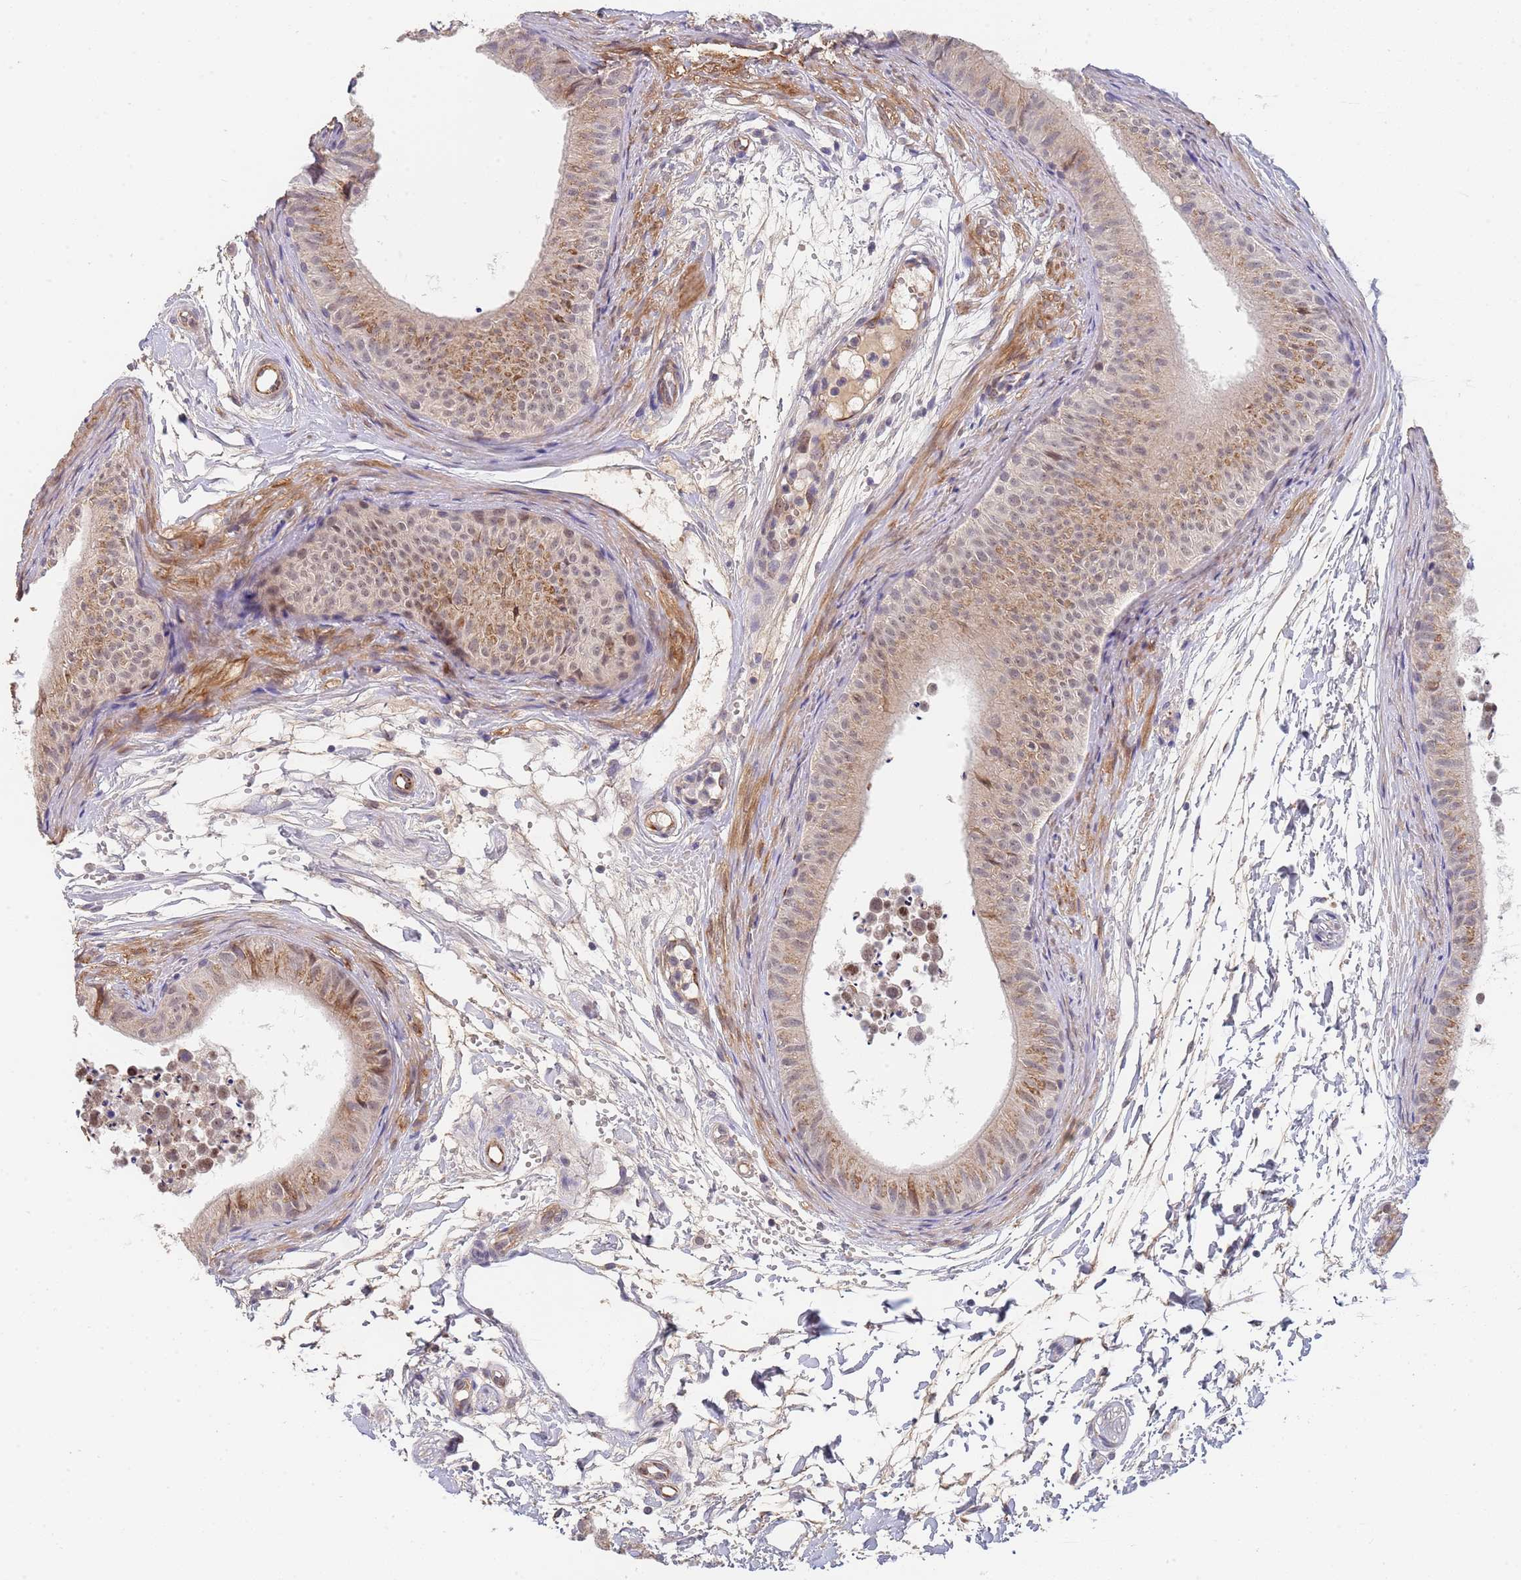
{"staining": {"intensity": "moderate", "quantity": "25%-75%", "location": "cytoplasmic/membranous"}, "tissue": "epididymis", "cell_type": "Glandular cells", "image_type": "normal", "snomed": [{"axis": "morphology", "description": "Normal tissue, NOS"}, {"axis": "topography", "description": "Epididymis"}], "caption": "Benign epididymis reveals moderate cytoplasmic/membranous expression in approximately 25%-75% of glandular cells (brown staining indicates protein expression, while blue staining denotes nuclei)..", "gene": "B4GALT4", "patient": {"sex": "male", "age": 15}}